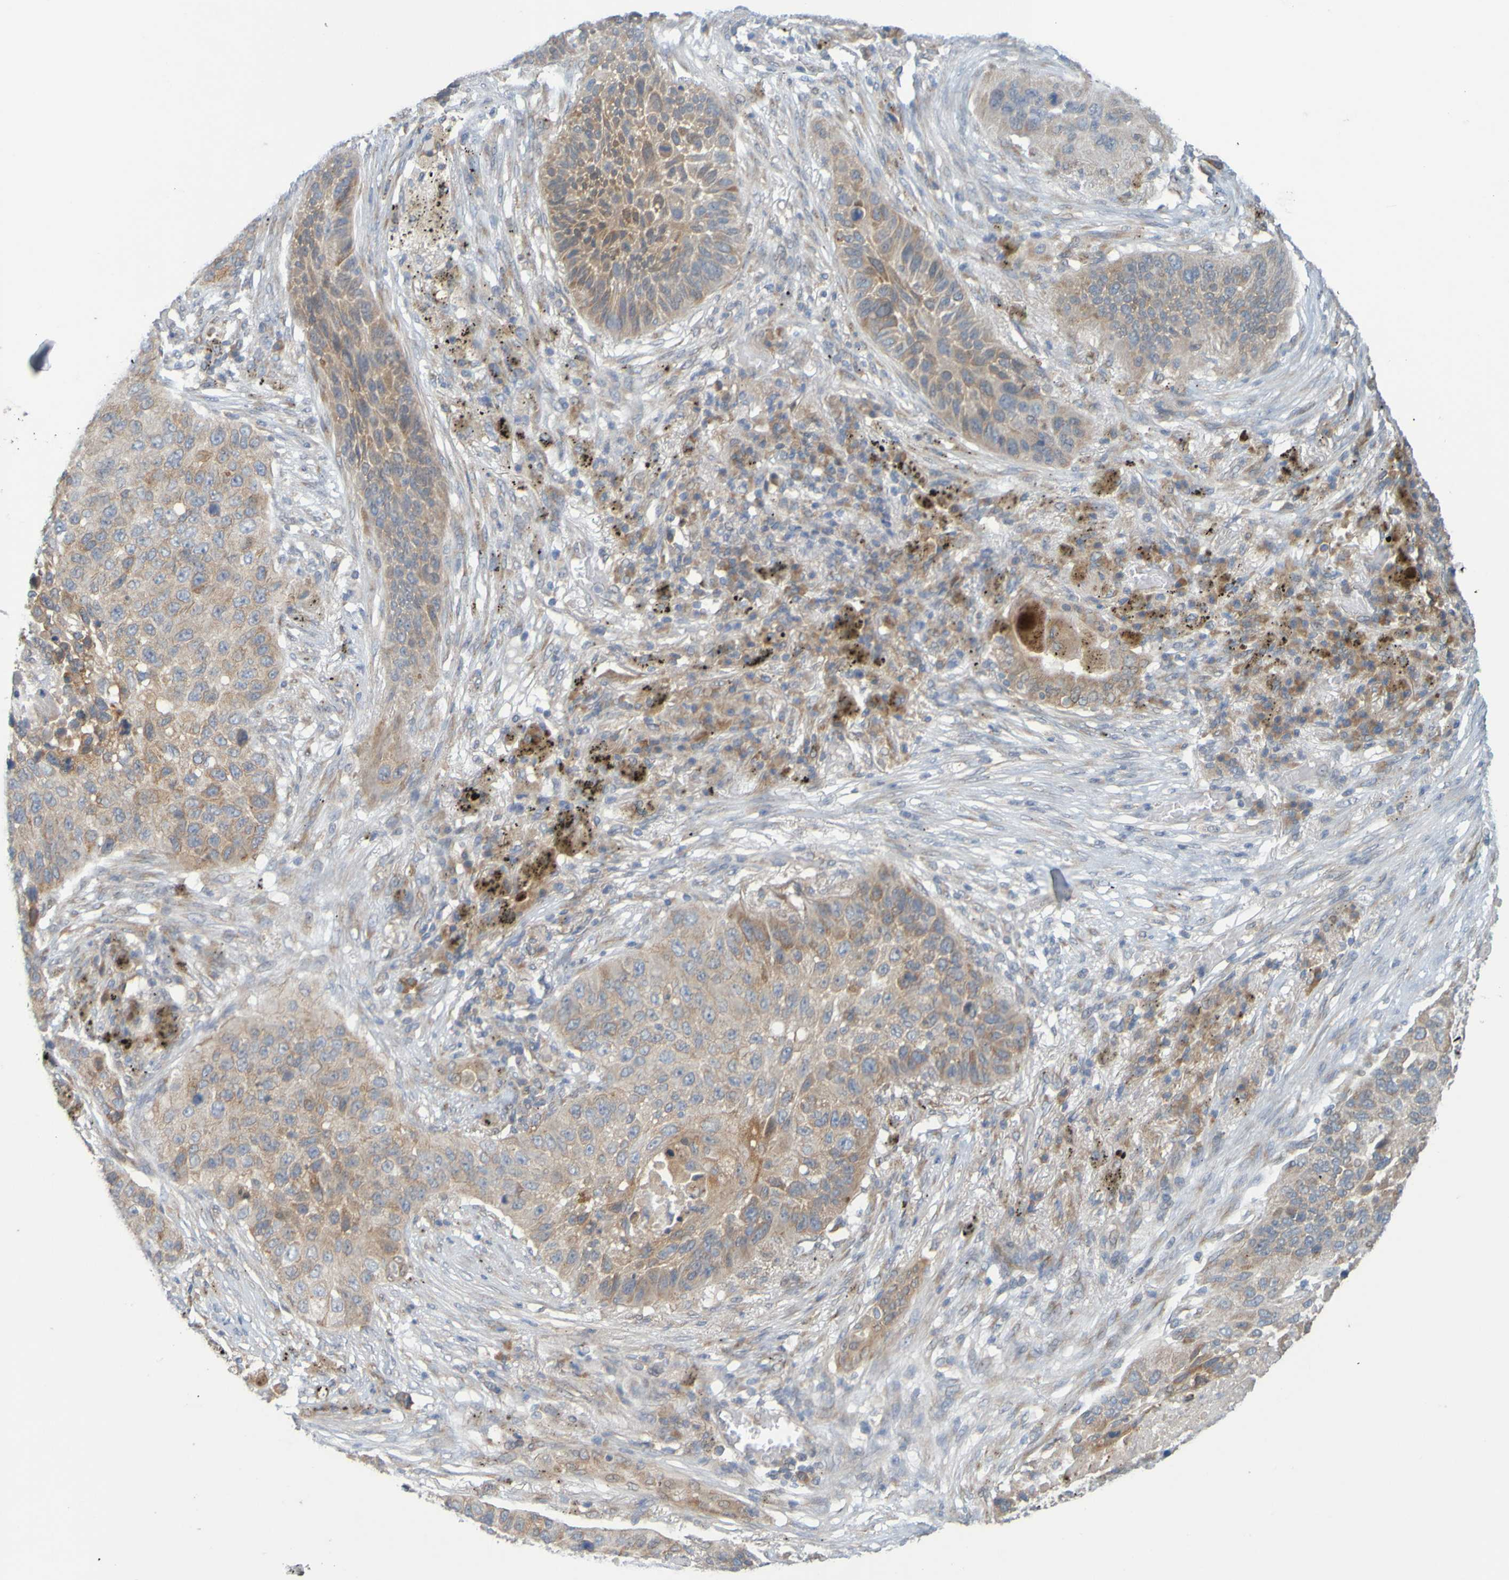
{"staining": {"intensity": "moderate", "quantity": ">75%", "location": "cytoplasmic/membranous"}, "tissue": "lung cancer", "cell_type": "Tumor cells", "image_type": "cancer", "snomed": [{"axis": "morphology", "description": "Squamous cell carcinoma, NOS"}, {"axis": "topography", "description": "Lung"}], "caption": "Lung squamous cell carcinoma stained with IHC displays moderate cytoplasmic/membranous positivity in approximately >75% of tumor cells.", "gene": "MOGS", "patient": {"sex": "male", "age": 57}}